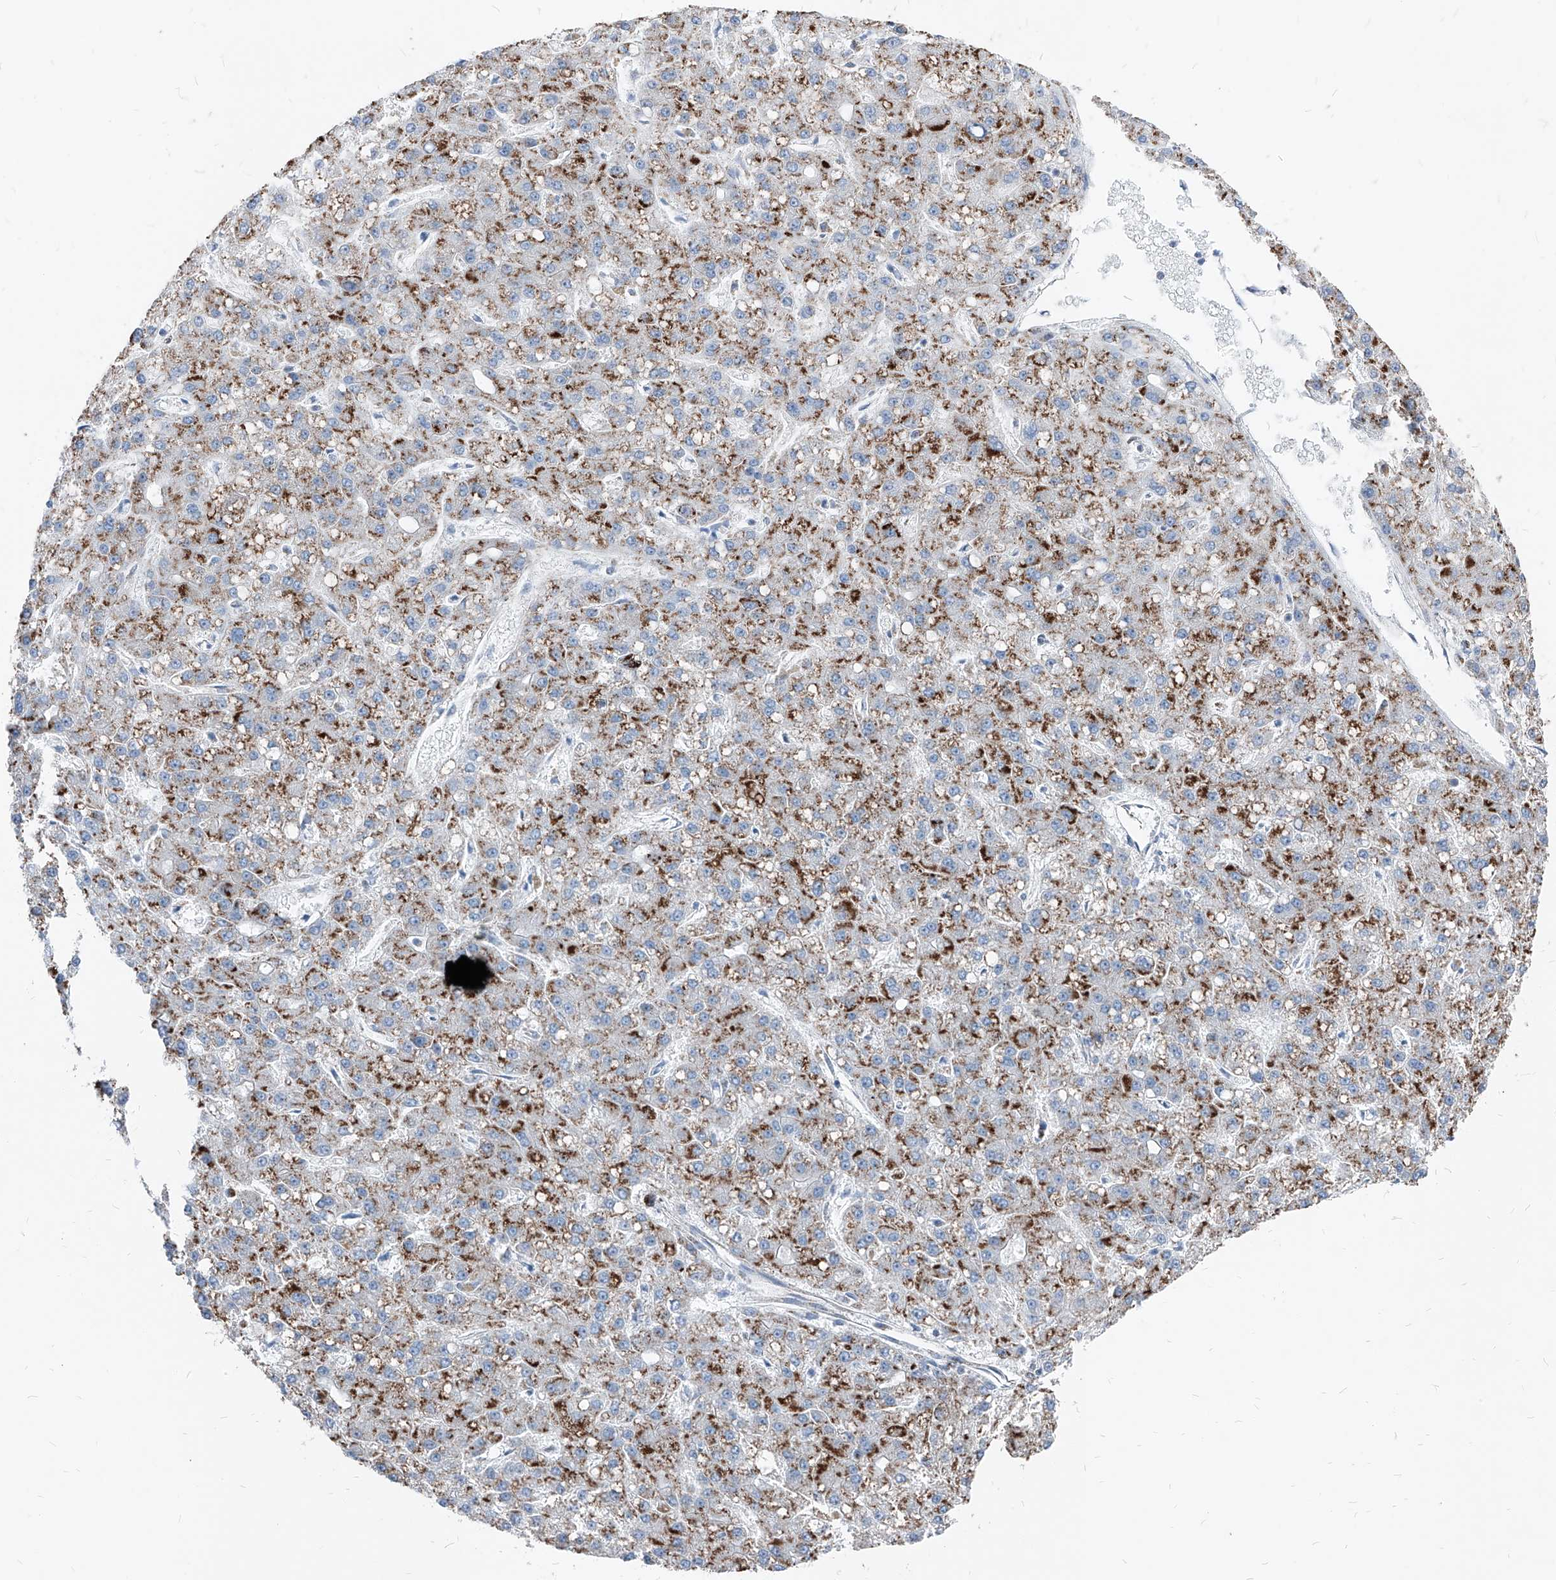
{"staining": {"intensity": "strong", "quantity": ">75%", "location": "cytoplasmic/membranous"}, "tissue": "liver cancer", "cell_type": "Tumor cells", "image_type": "cancer", "snomed": [{"axis": "morphology", "description": "Carcinoma, Hepatocellular, NOS"}, {"axis": "topography", "description": "Liver"}], "caption": "Protein expression by IHC demonstrates strong cytoplasmic/membranous staining in approximately >75% of tumor cells in liver cancer.", "gene": "AGPS", "patient": {"sex": "male", "age": 67}}